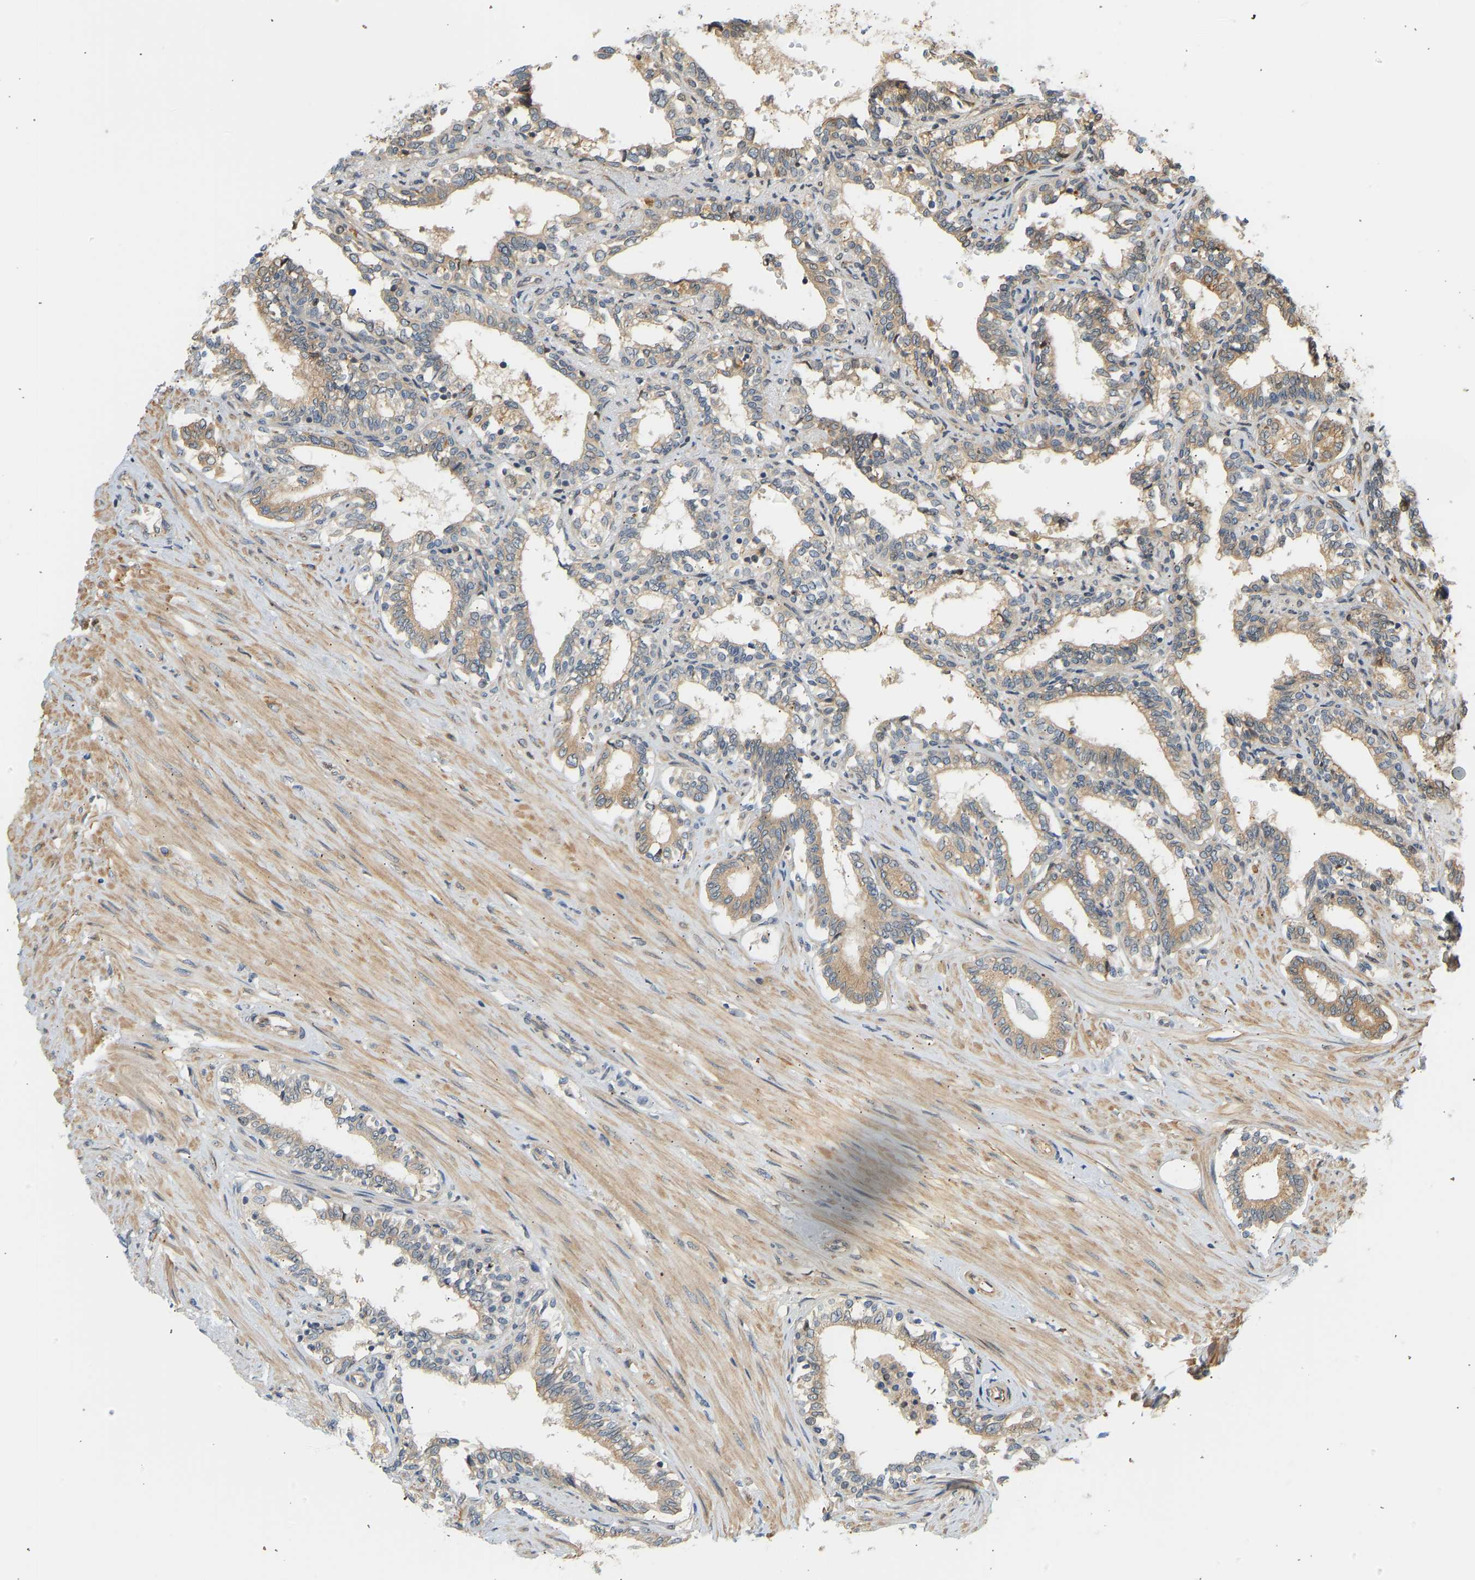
{"staining": {"intensity": "moderate", "quantity": ">75%", "location": "cytoplasmic/membranous"}, "tissue": "seminal vesicle", "cell_type": "Glandular cells", "image_type": "normal", "snomed": [{"axis": "morphology", "description": "Normal tissue, NOS"}, {"axis": "morphology", "description": "Adenocarcinoma, High grade"}, {"axis": "topography", "description": "Prostate"}, {"axis": "topography", "description": "Seminal veicle"}], "caption": "An image of human seminal vesicle stained for a protein demonstrates moderate cytoplasmic/membranous brown staining in glandular cells.", "gene": "CEP57", "patient": {"sex": "male", "age": 55}}